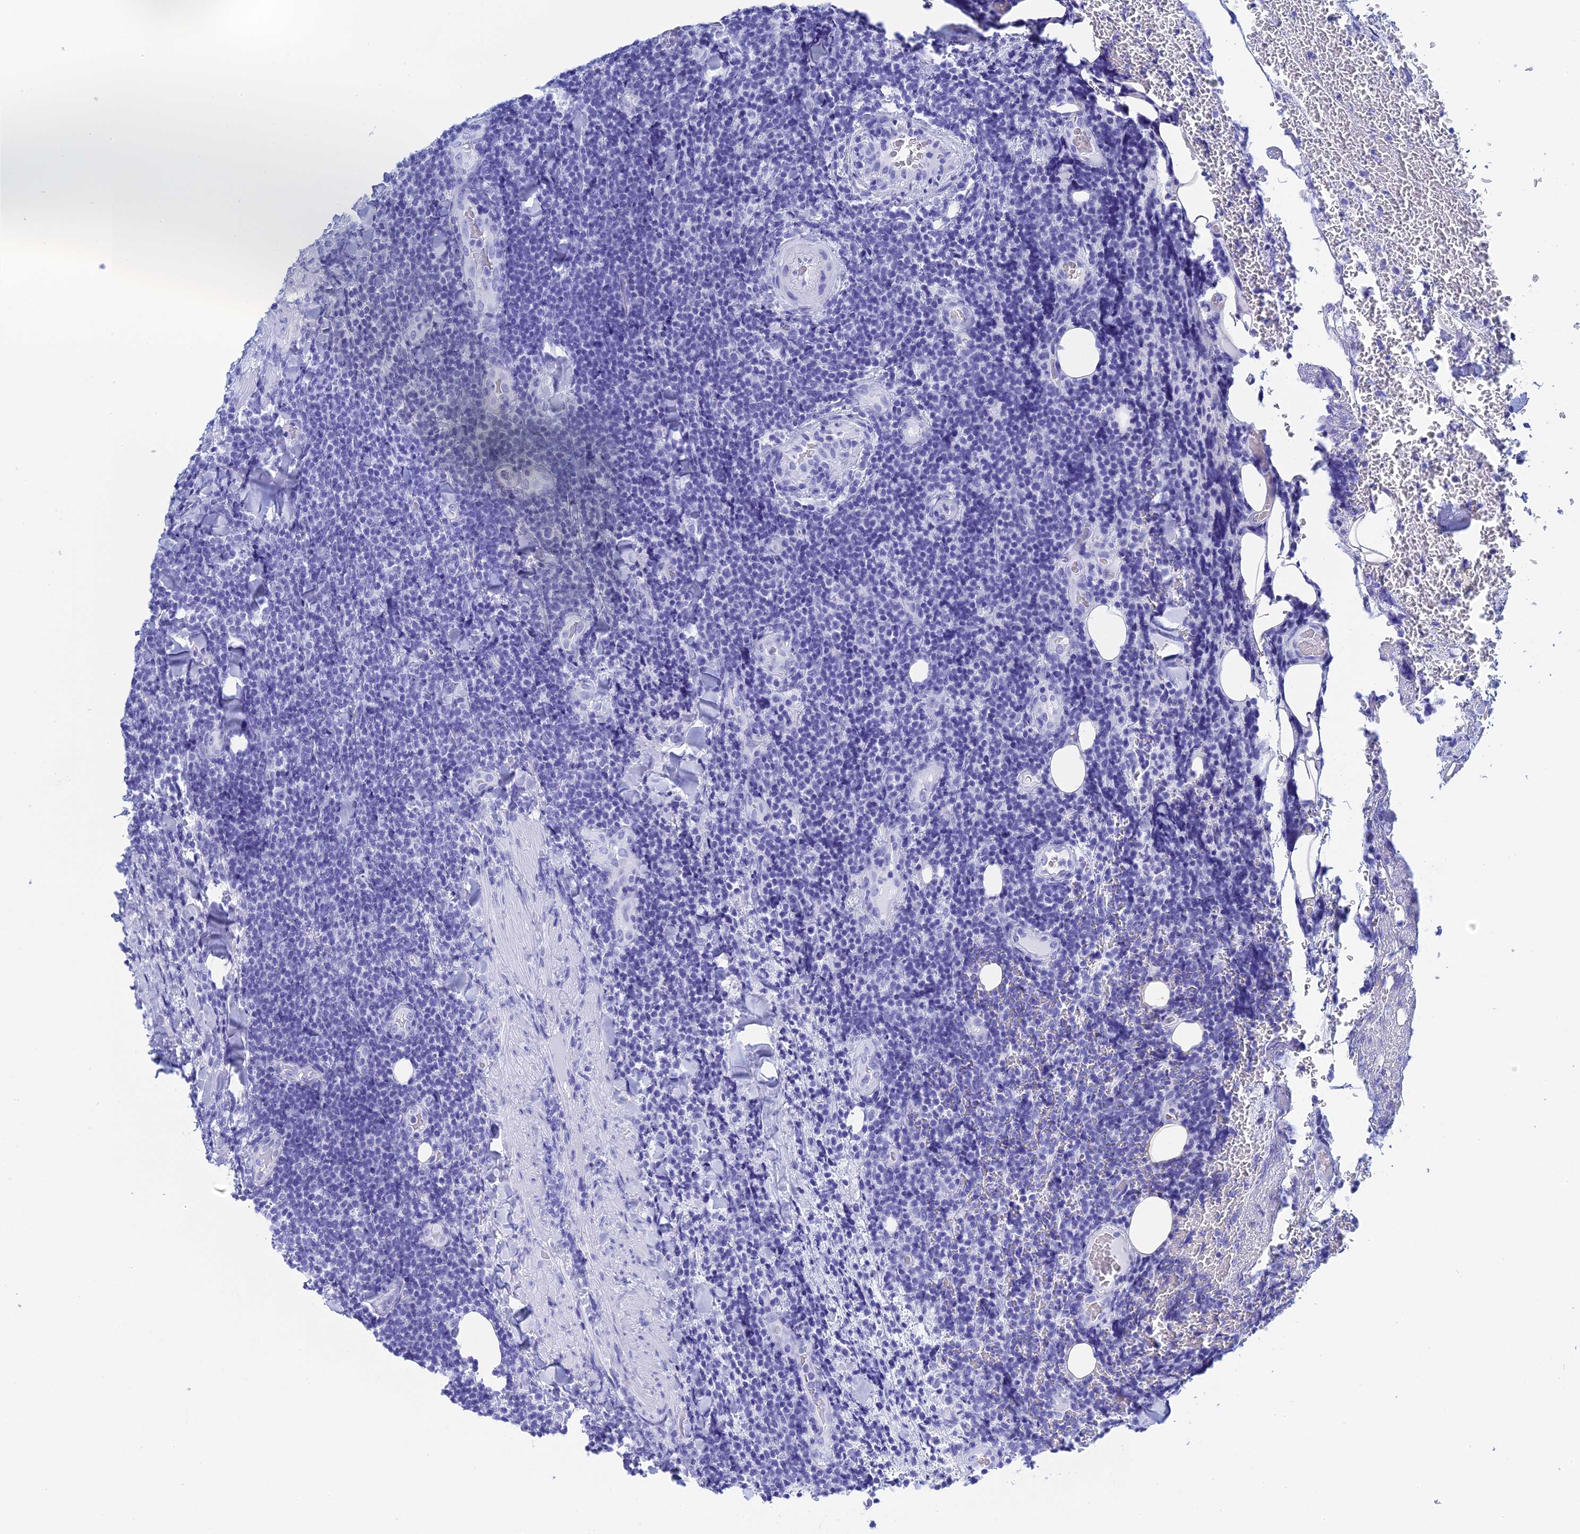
{"staining": {"intensity": "negative", "quantity": "none", "location": "none"}, "tissue": "lymphoma", "cell_type": "Tumor cells", "image_type": "cancer", "snomed": [{"axis": "morphology", "description": "Malignant lymphoma, non-Hodgkin's type, Low grade"}, {"axis": "topography", "description": "Lymph node"}], "caption": "Lymphoma stained for a protein using immunohistochemistry shows no positivity tumor cells.", "gene": "TEX101", "patient": {"sex": "male", "age": 66}}